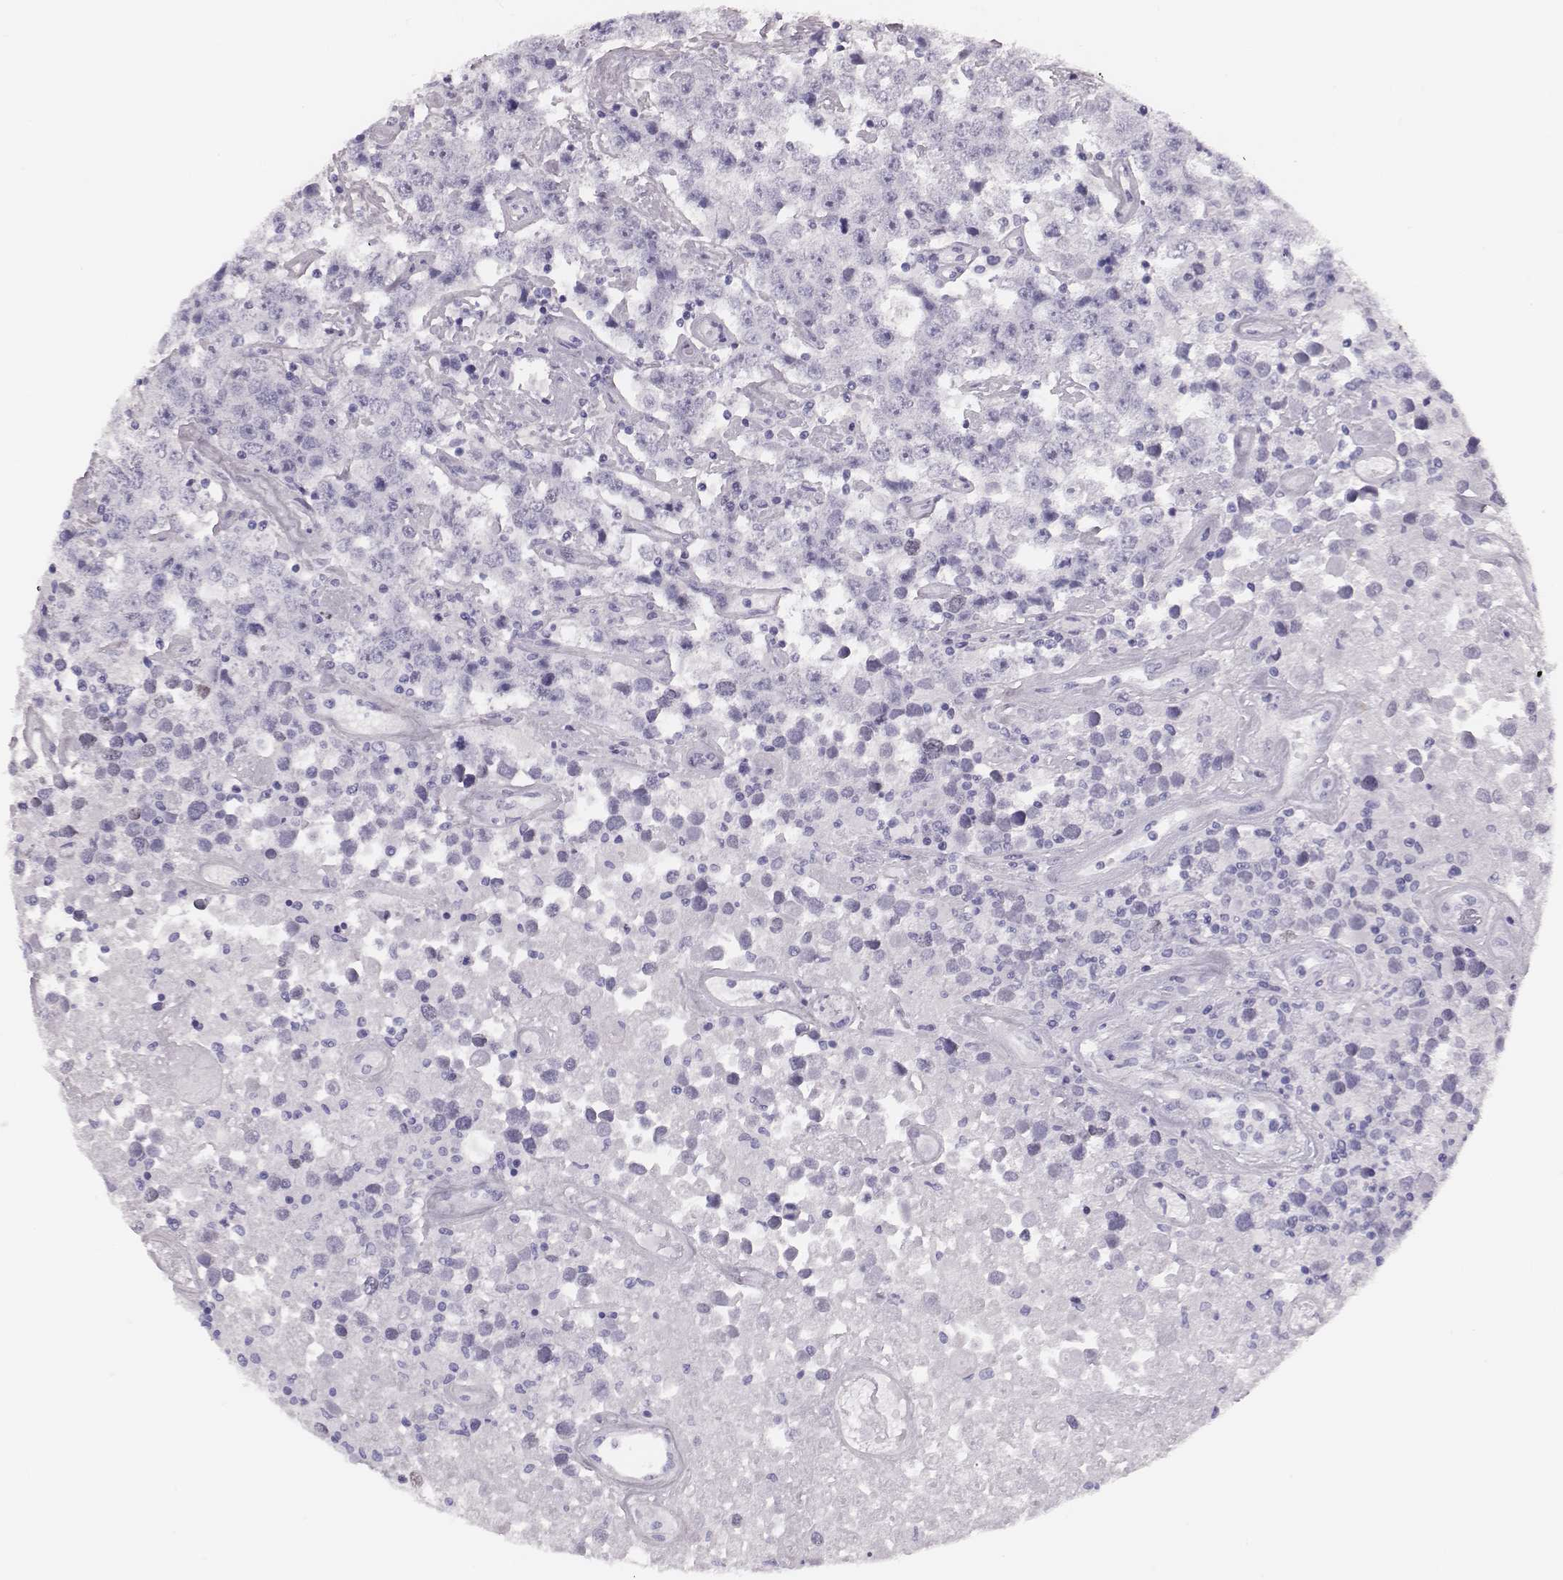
{"staining": {"intensity": "negative", "quantity": "none", "location": "none"}, "tissue": "testis cancer", "cell_type": "Tumor cells", "image_type": "cancer", "snomed": [{"axis": "morphology", "description": "Seminoma, NOS"}, {"axis": "topography", "description": "Testis"}], "caption": "This is a photomicrograph of immunohistochemistry staining of testis cancer (seminoma), which shows no expression in tumor cells. Nuclei are stained in blue.", "gene": "H1-6", "patient": {"sex": "male", "age": 52}}